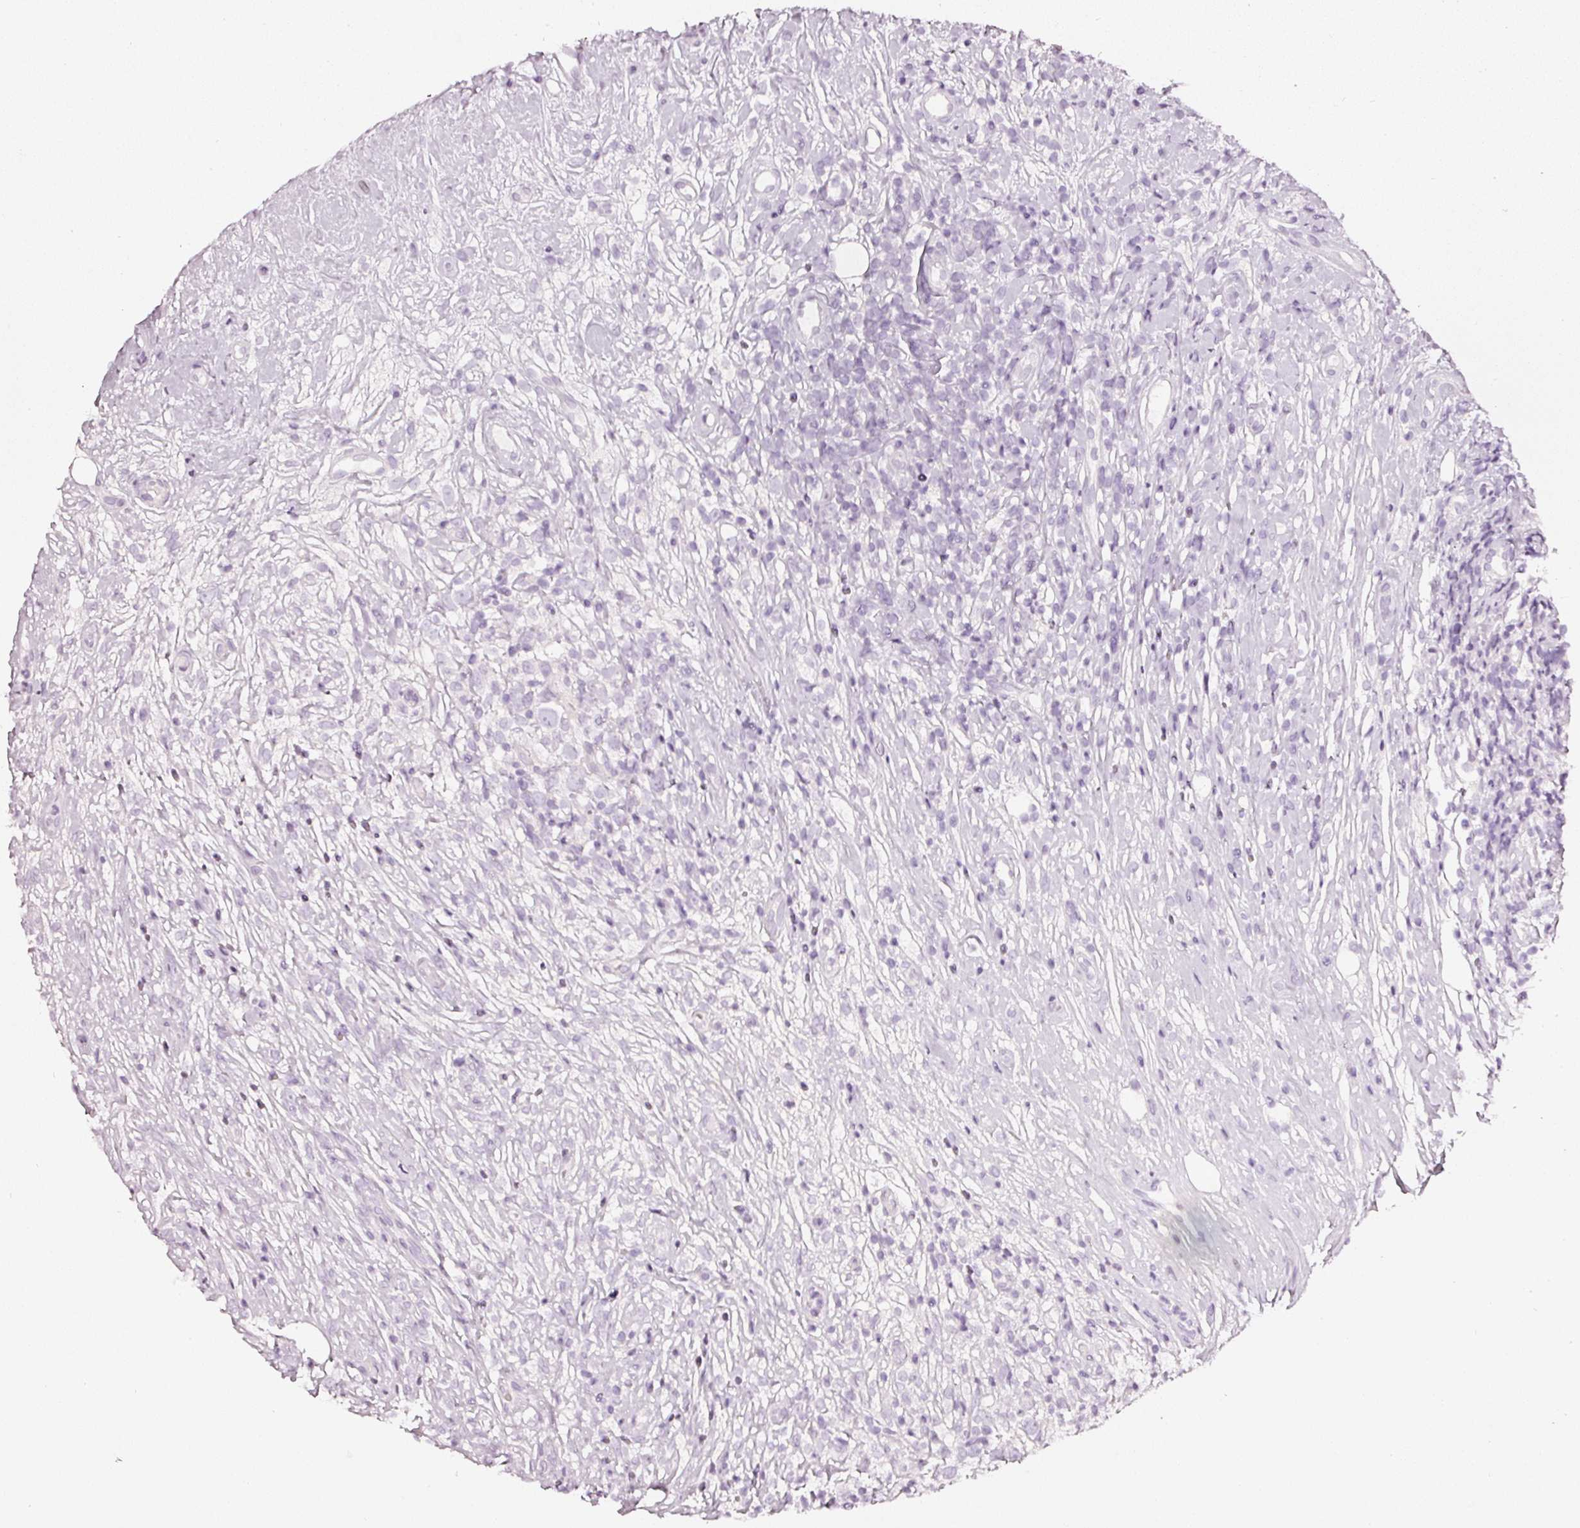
{"staining": {"intensity": "negative", "quantity": "none", "location": "none"}, "tissue": "lymphoma", "cell_type": "Tumor cells", "image_type": "cancer", "snomed": [{"axis": "morphology", "description": "Hodgkin's disease, NOS"}, {"axis": "topography", "description": "No Tissue"}], "caption": "Lymphoma was stained to show a protein in brown. There is no significant positivity in tumor cells. (Stains: DAB IHC with hematoxylin counter stain, Microscopy: brightfield microscopy at high magnification).", "gene": "CNP", "patient": {"sex": "female", "age": 21}}